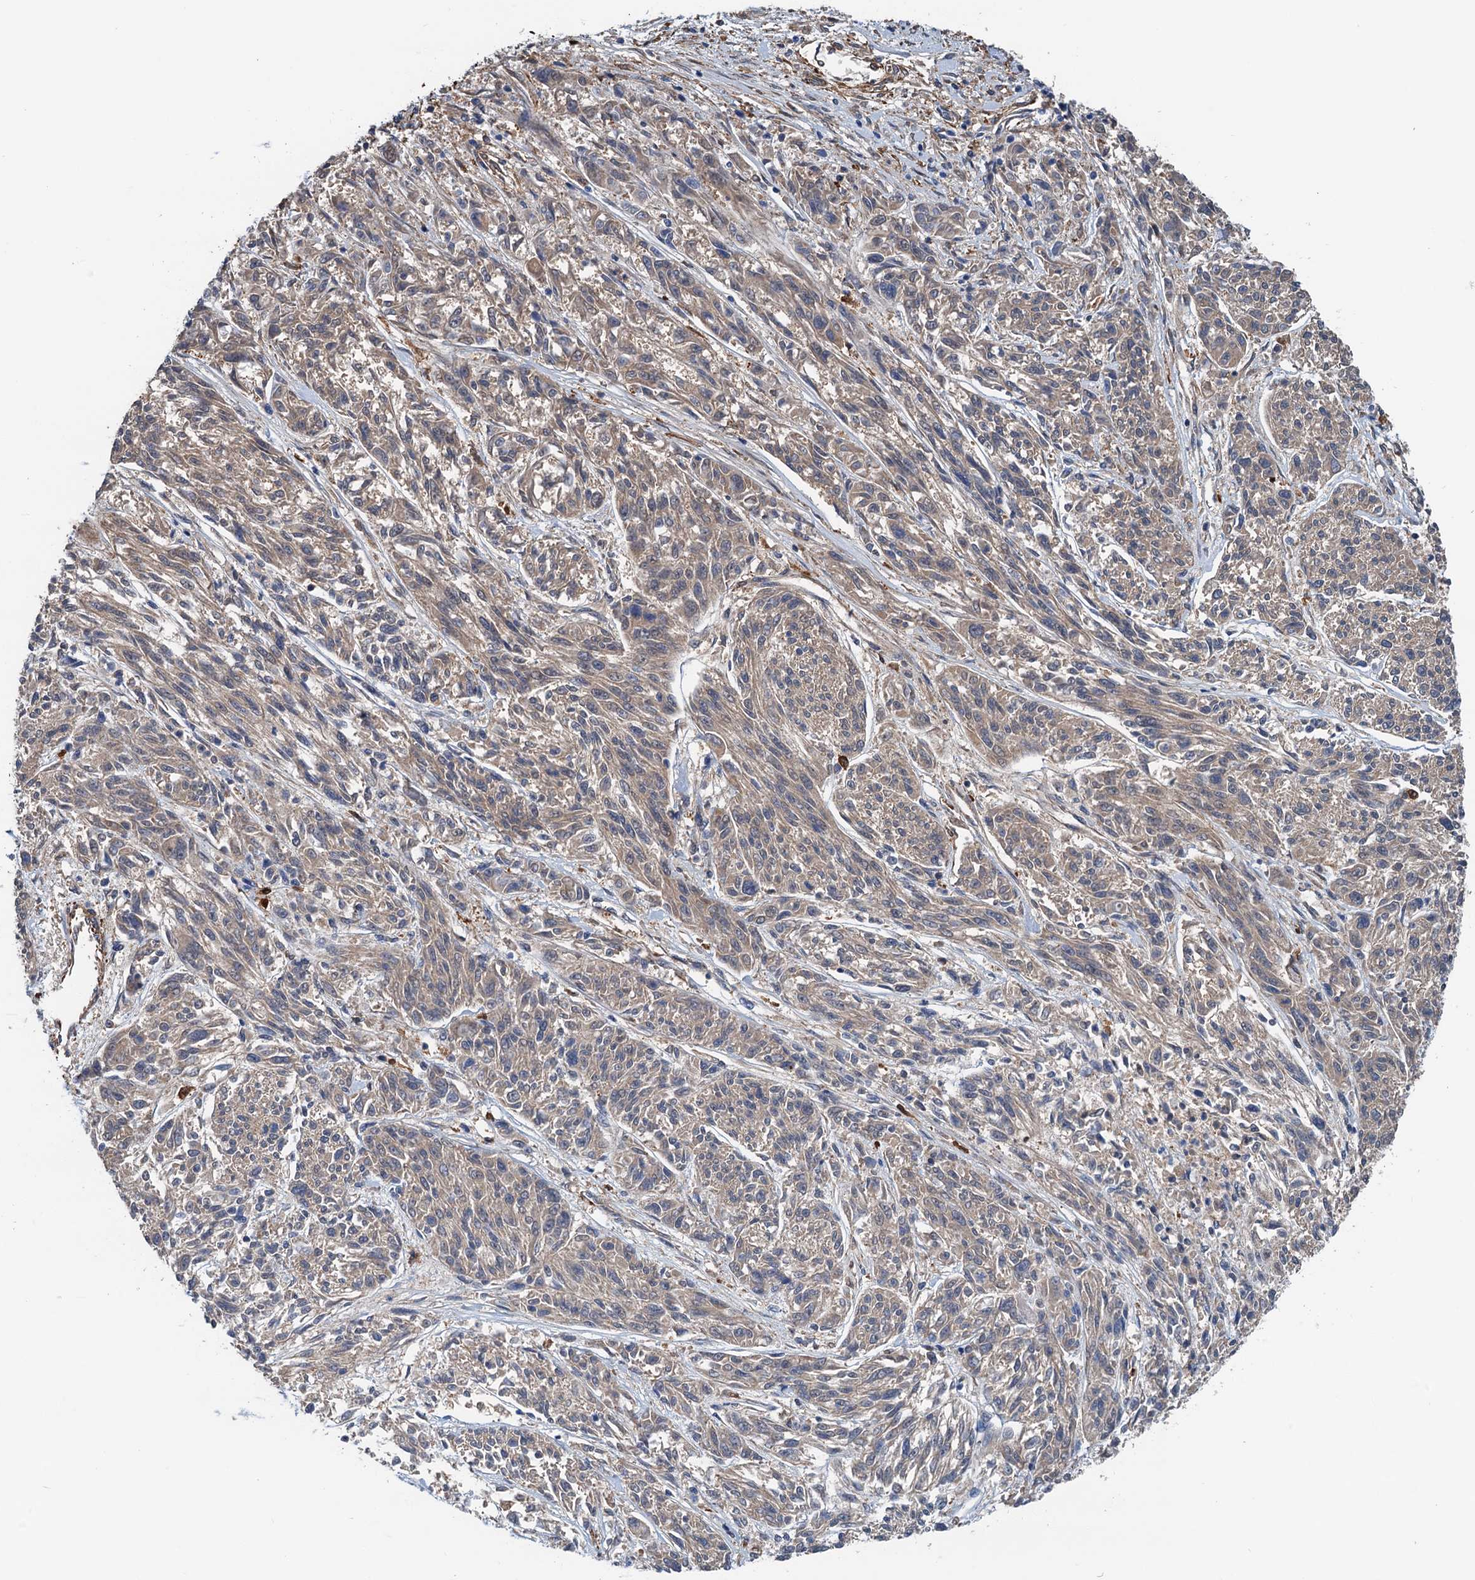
{"staining": {"intensity": "weak", "quantity": ">75%", "location": "cytoplasmic/membranous"}, "tissue": "melanoma", "cell_type": "Tumor cells", "image_type": "cancer", "snomed": [{"axis": "morphology", "description": "Malignant melanoma, NOS"}, {"axis": "topography", "description": "Skin"}], "caption": "Immunohistochemistry image of neoplastic tissue: melanoma stained using IHC reveals low levels of weak protein expression localized specifically in the cytoplasmic/membranous of tumor cells, appearing as a cytoplasmic/membranous brown color.", "gene": "CSTPP1", "patient": {"sex": "male", "age": 53}}